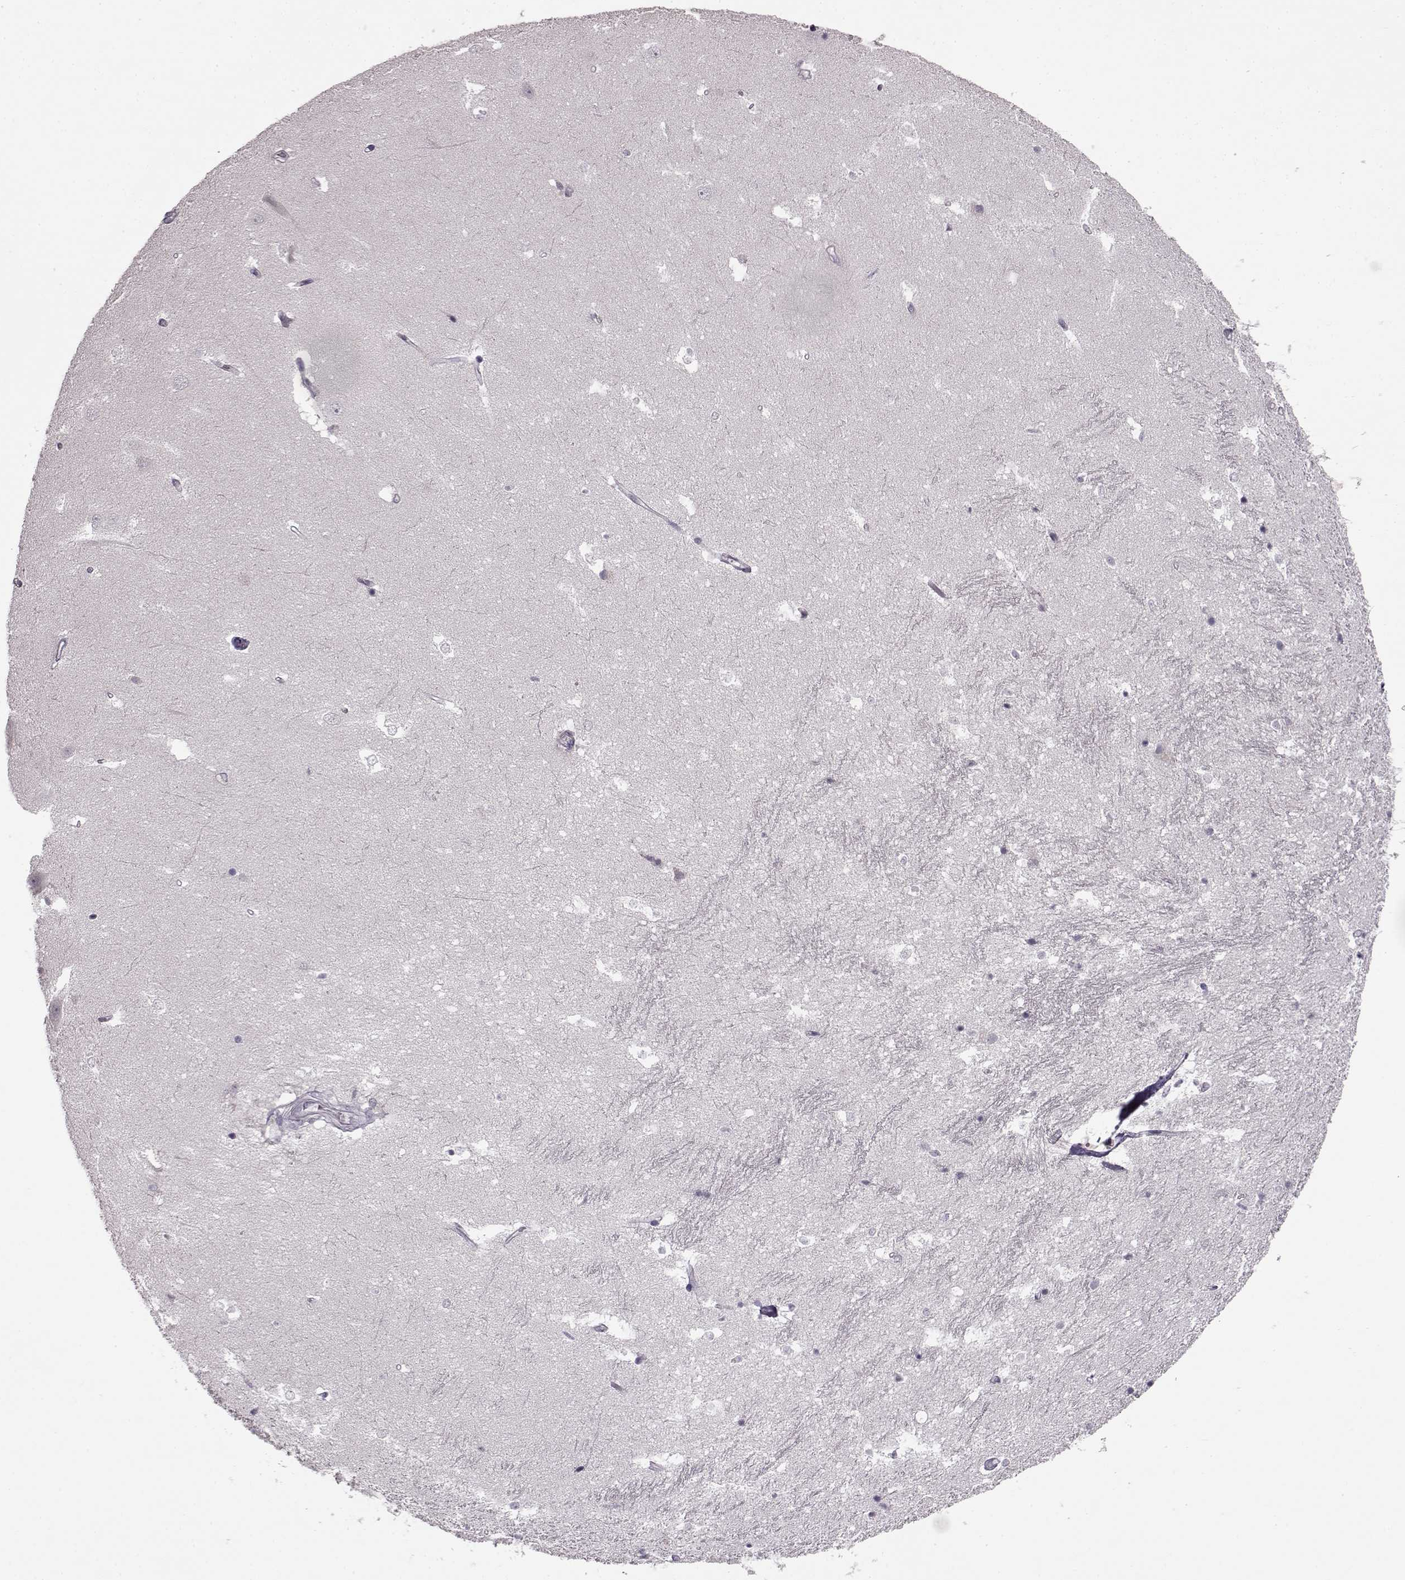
{"staining": {"intensity": "negative", "quantity": "none", "location": "none"}, "tissue": "hippocampus", "cell_type": "Glial cells", "image_type": "normal", "snomed": [{"axis": "morphology", "description": "Normal tissue, NOS"}, {"axis": "topography", "description": "Hippocampus"}], "caption": "High power microscopy image of an immunohistochemistry (IHC) micrograph of normal hippocampus, revealing no significant positivity in glial cells.", "gene": "LHB", "patient": {"sex": "male", "age": 44}}